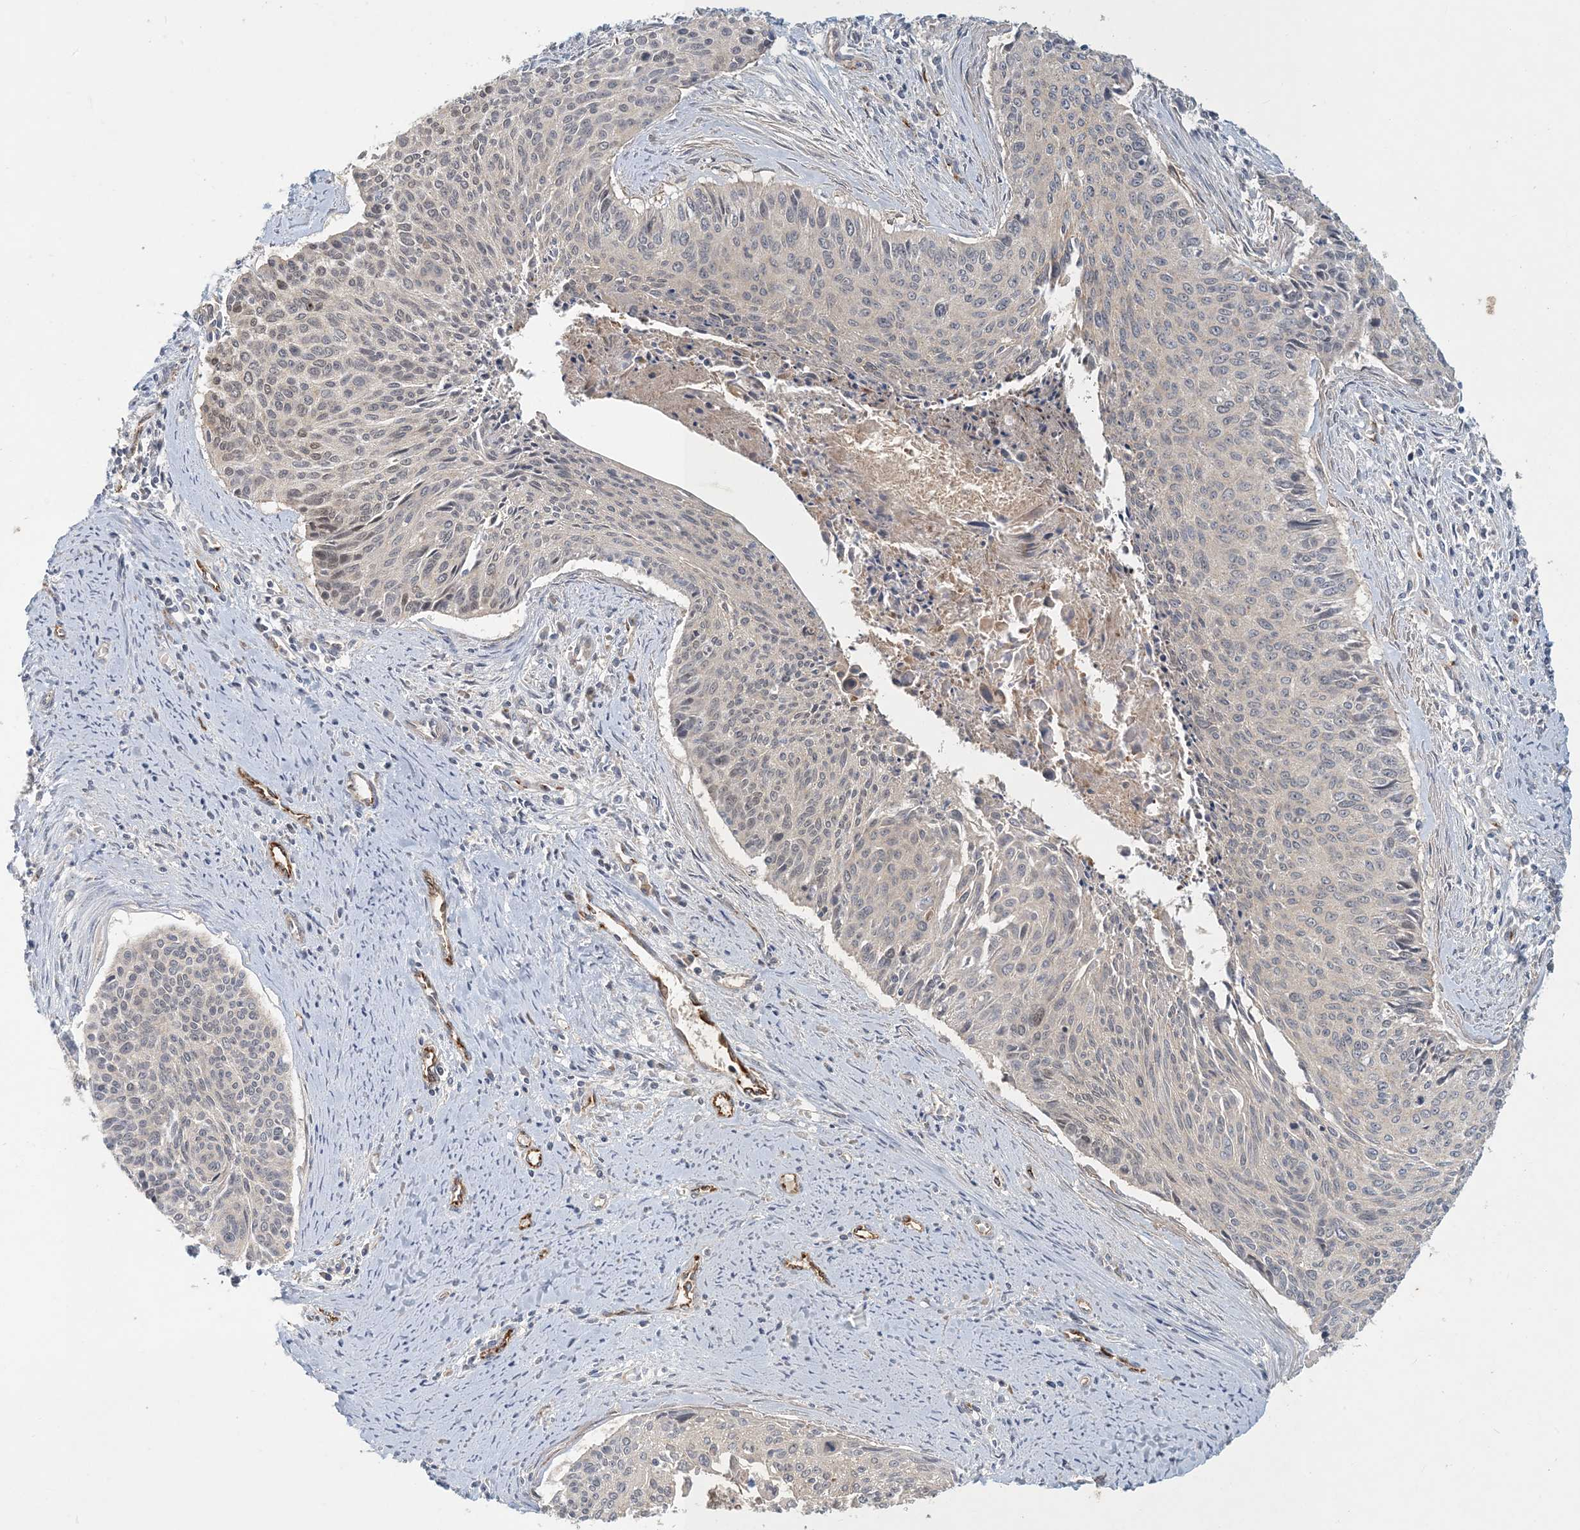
{"staining": {"intensity": "negative", "quantity": "none", "location": "none"}, "tissue": "cervical cancer", "cell_type": "Tumor cells", "image_type": "cancer", "snomed": [{"axis": "morphology", "description": "Squamous cell carcinoma, NOS"}, {"axis": "topography", "description": "Cervix"}], "caption": "Immunohistochemical staining of cervical squamous cell carcinoma demonstrates no significant positivity in tumor cells.", "gene": "ZBTB3", "patient": {"sex": "female", "age": 55}}